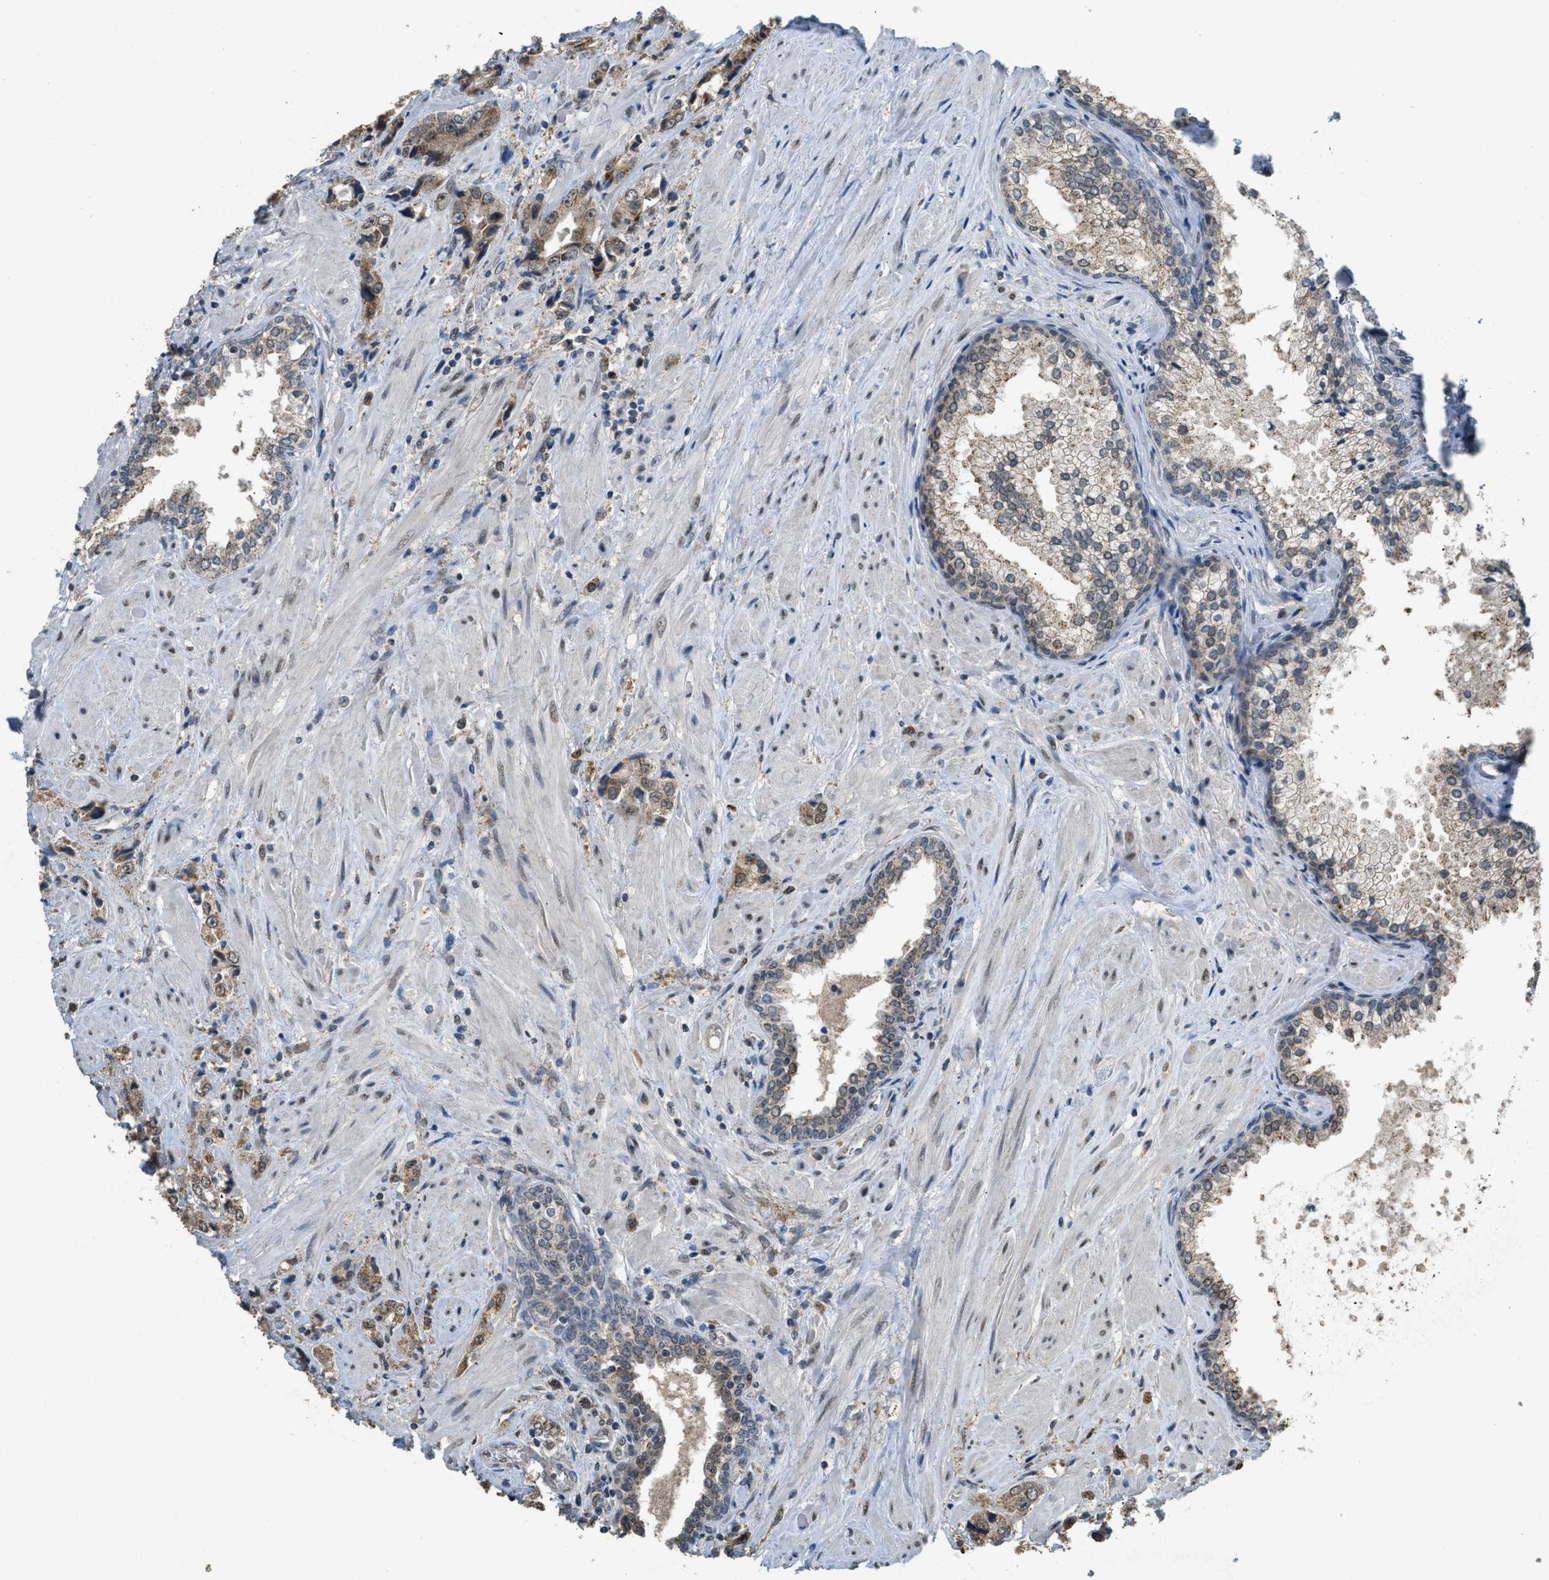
{"staining": {"intensity": "moderate", "quantity": ">75%", "location": "cytoplasmic/membranous"}, "tissue": "prostate cancer", "cell_type": "Tumor cells", "image_type": "cancer", "snomed": [{"axis": "morphology", "description": "Adenocarcinoma, High grade"}, {"axis": "topography", "description": "Prostate"}], "caption": "Immunohistochemistry (DAB (3,3'-diaminobenzidine)) staining of prostate cancer displays moderate cytoplasmic/membranous protein positivity in about >75% of tumor cells.", "gene": "IPO7", "patient": {"sex": "male", "age": 61}}